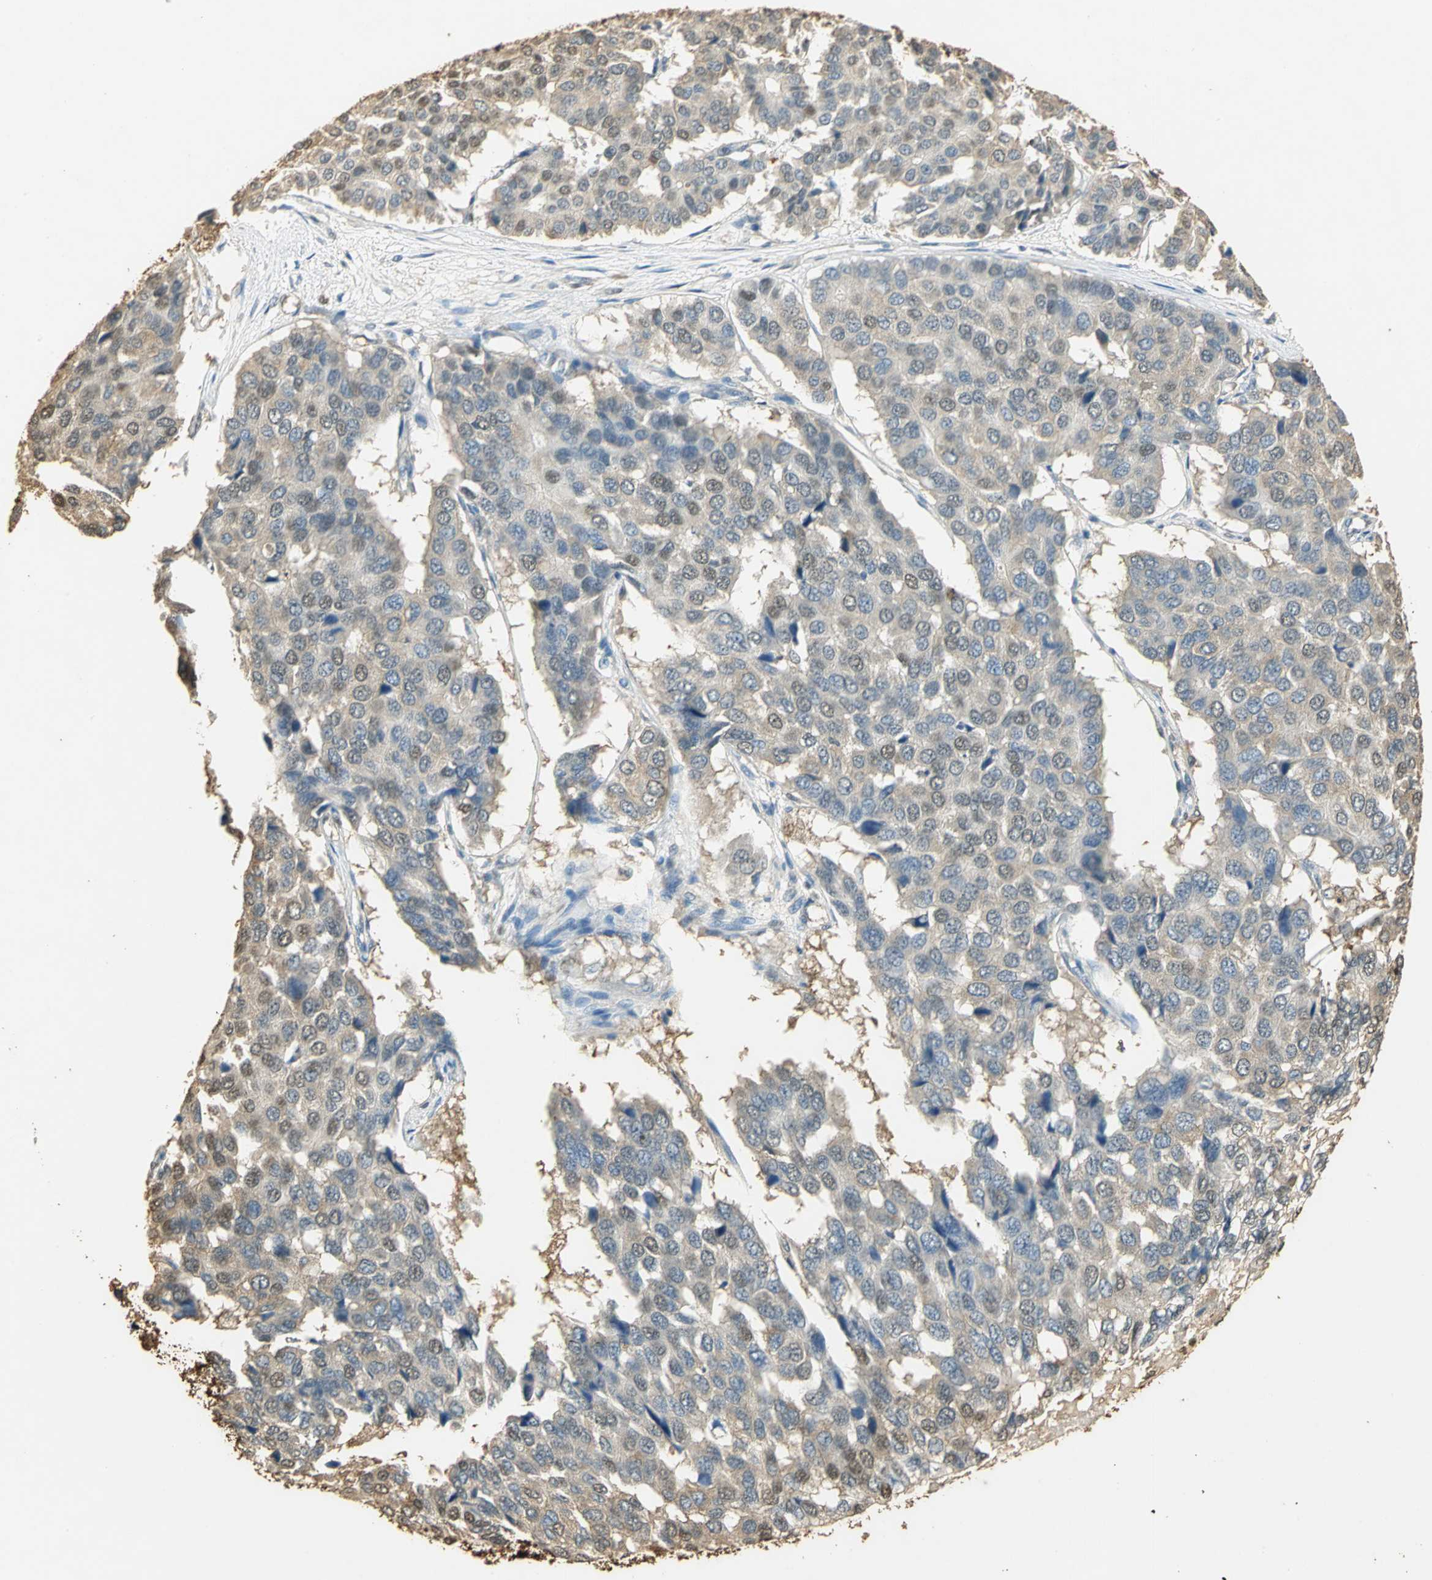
{"staining": {"intensity": "weak", "quantity": ">75%", "location": "cytoplasmic/membranous"}, "tissue": "pancreatic cancer", "cell_type": "Tumor cells", "image_type": "cancer", "snomed": [{"axis": "morphology", "description": "Adenocarcinoma, NOS"}, {"axis": "topography", "description": "Pancreas"}], "caption": "Immunohistochemical staining of human pancreatic adenocarcinoma demonstrates low levels of weak cytoplasmic/membranous protein expression in about >75% of tumor cells. The staining is performed using DAB (3,3'-diaminobenzidine) brown chromogen to label protein expression. The nuclei are counter-stained blue using hematoxylin.", "gene": "GAPDH", "patient": {"sex": "male", "age": 50}}